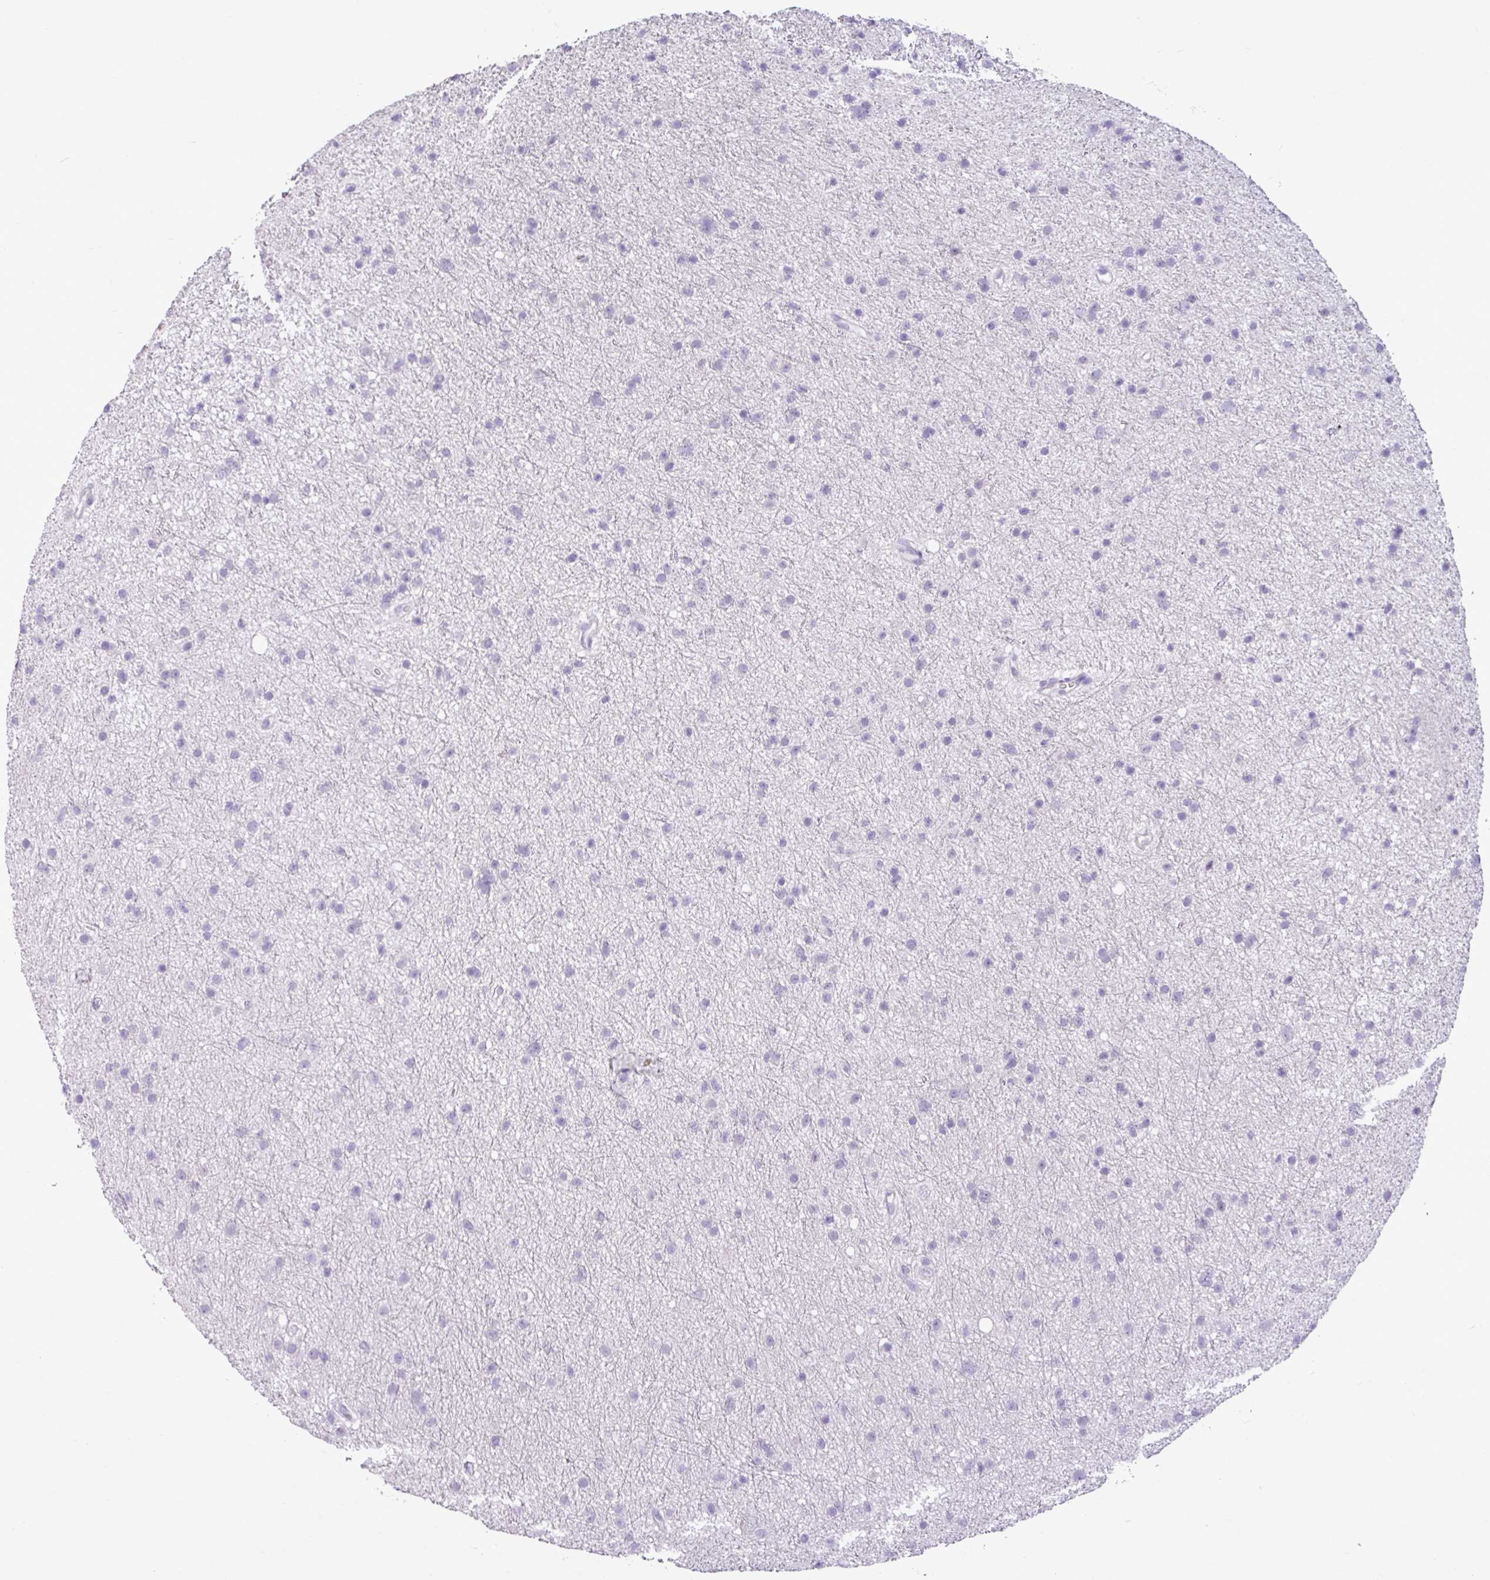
{"staining": {"intensity": "negative", "quantity": "none", "location": "none"}, "tissue": "glioma", "cell_type": "Tumor cells", "image_type": "cancer", "snomed": [{"axis": "morphology", "description": "Glioma, malignant, Low grade"}, {"axis": "topography", "description": "Cerebral cortex"}], "caption": "Immunohistochemical staining of human glioma exhibits no significant expression in tumor cells.", "gene": "AMY2A", "patient": {"sex": "female", "age": 39}}